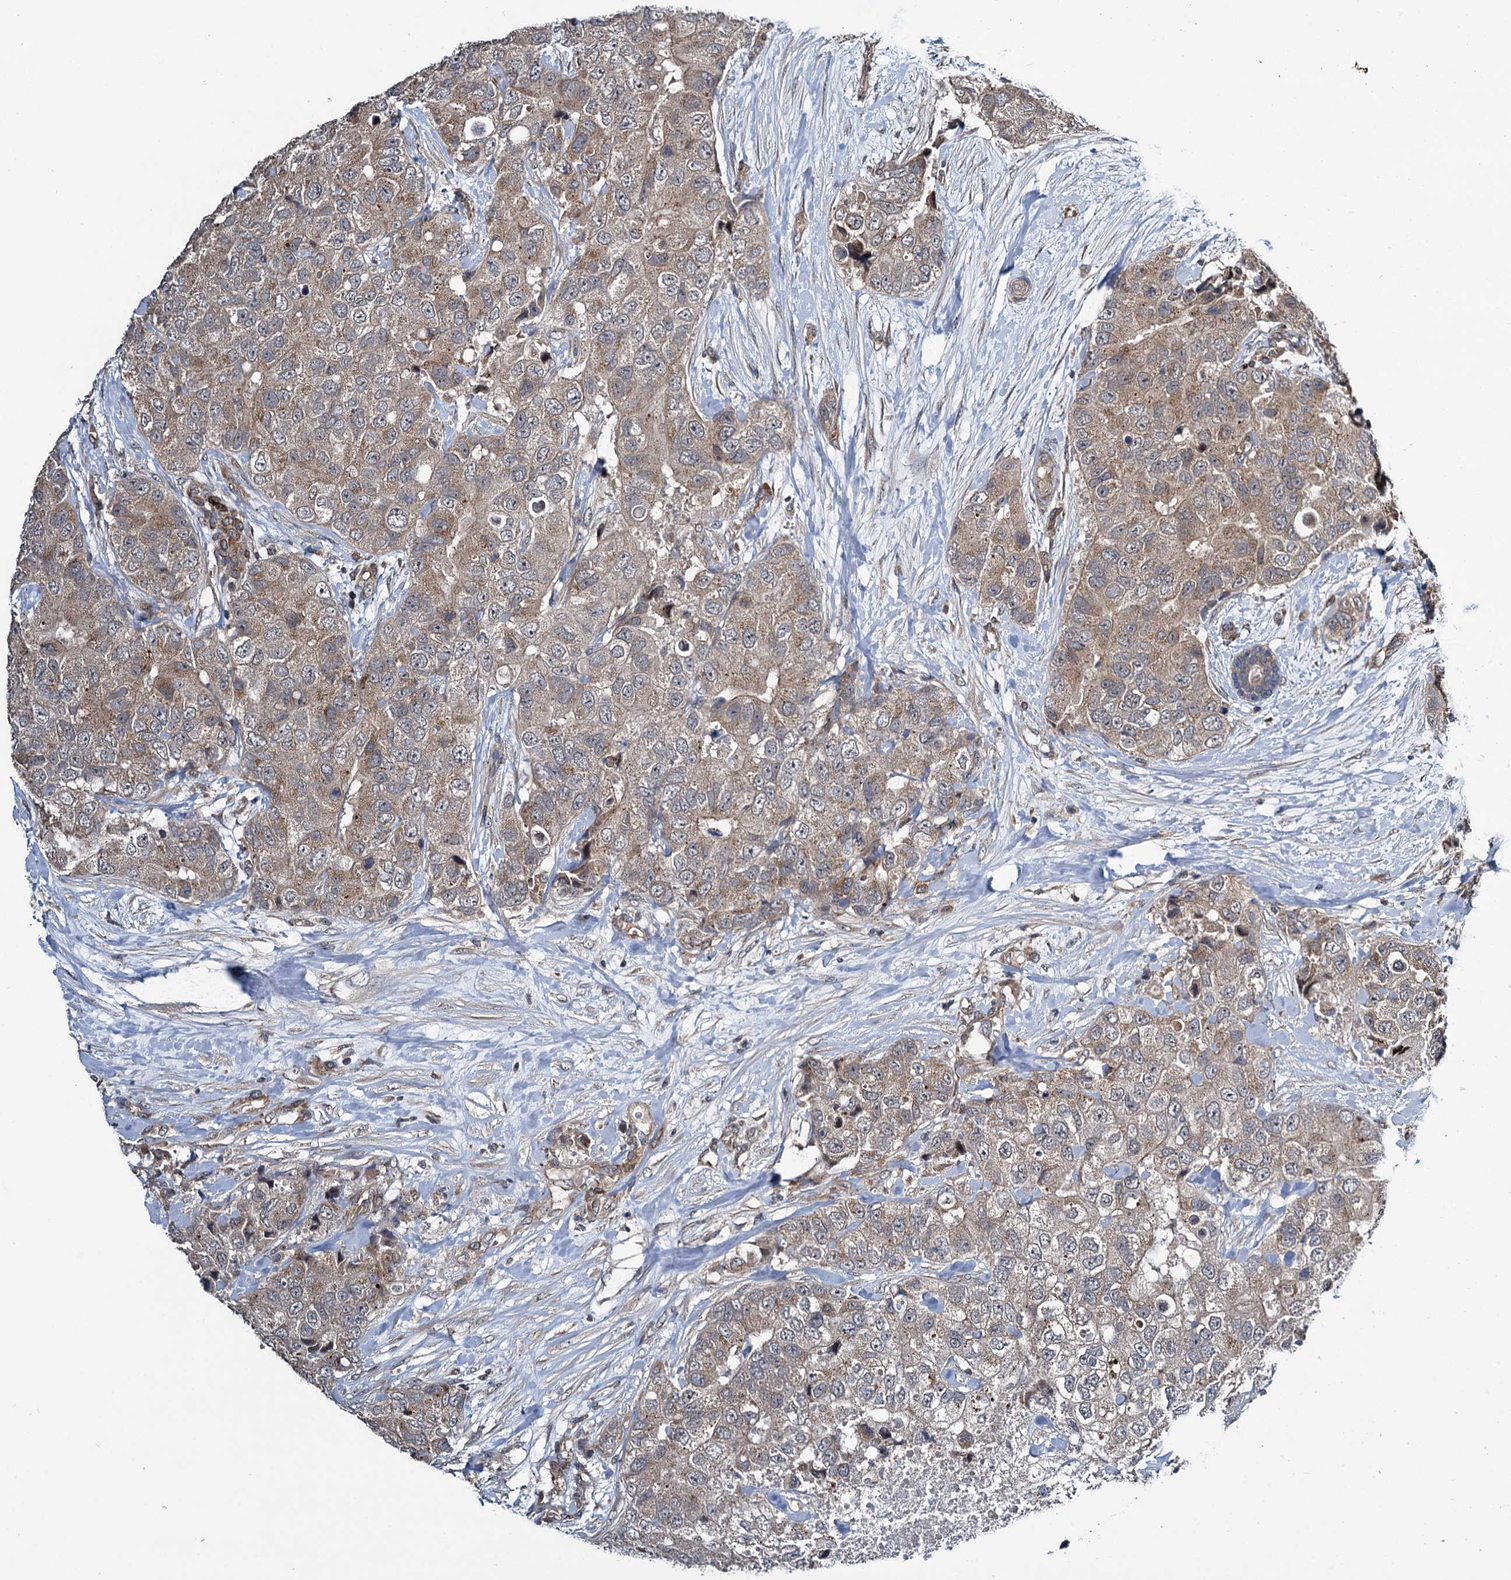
{"staining": {"intensity": "weak", "quantity": ">75%", "location": "cytoplasmic/membranous"}, "tissue": "breast cancer", "cell_type": "Tumor cells", "image_type": "cancer", "snomed": [{"axis": "morphology", "description": "Duct carcinoma"}, {"axis": "topography", "description": "Breast"}], "caption": "A micrograph of breast intraductal carcinoma stained for a protein reveals weak cytoplasmic/membranous brown staining in tumor cells.", "gene": "ARHGAP42", "patient": {"sex": "female", "age": 62}}